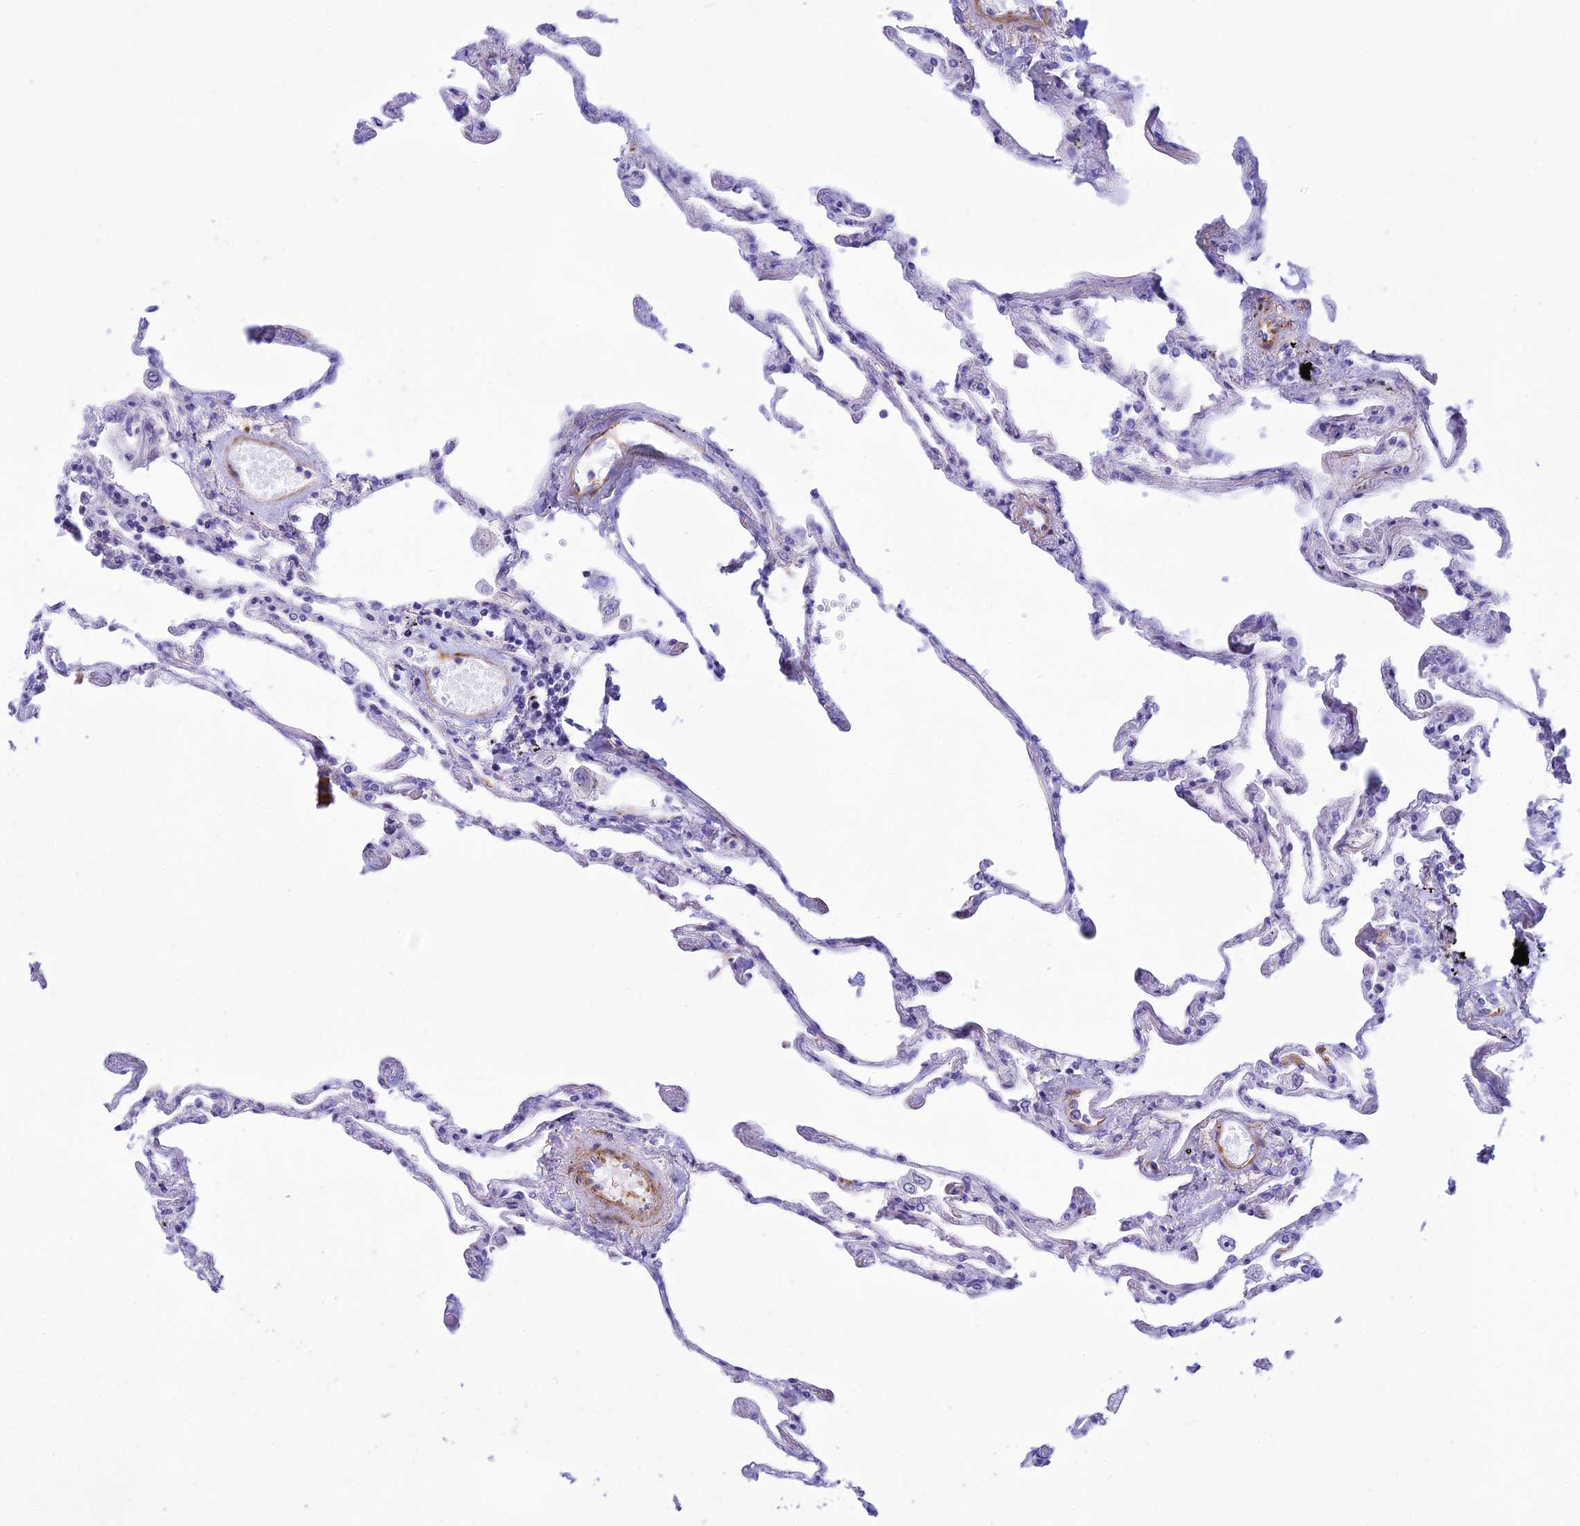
{"staining": {"intensity": "negative", "quantity": "none", "location": "none"}, "tissue": "lung", "cell_type": "Alveolar cells", "image_type": "normal", "snomed": [{"axis": "morphology", "description": "Normal tissue, NOS"}, {"axis": "topography", "description": "Lung"}], "caption": "Alveolar cells are negative for brown protein staining in normal lung. (Stains: DAB (3,3'-diaminobenzidine) IHC with hematoxylin counter stain, Microscopy: brightfield microscopy at high magnification).", "gene": "FBXW4", "patient": {"sex": "female", "age": 67}}